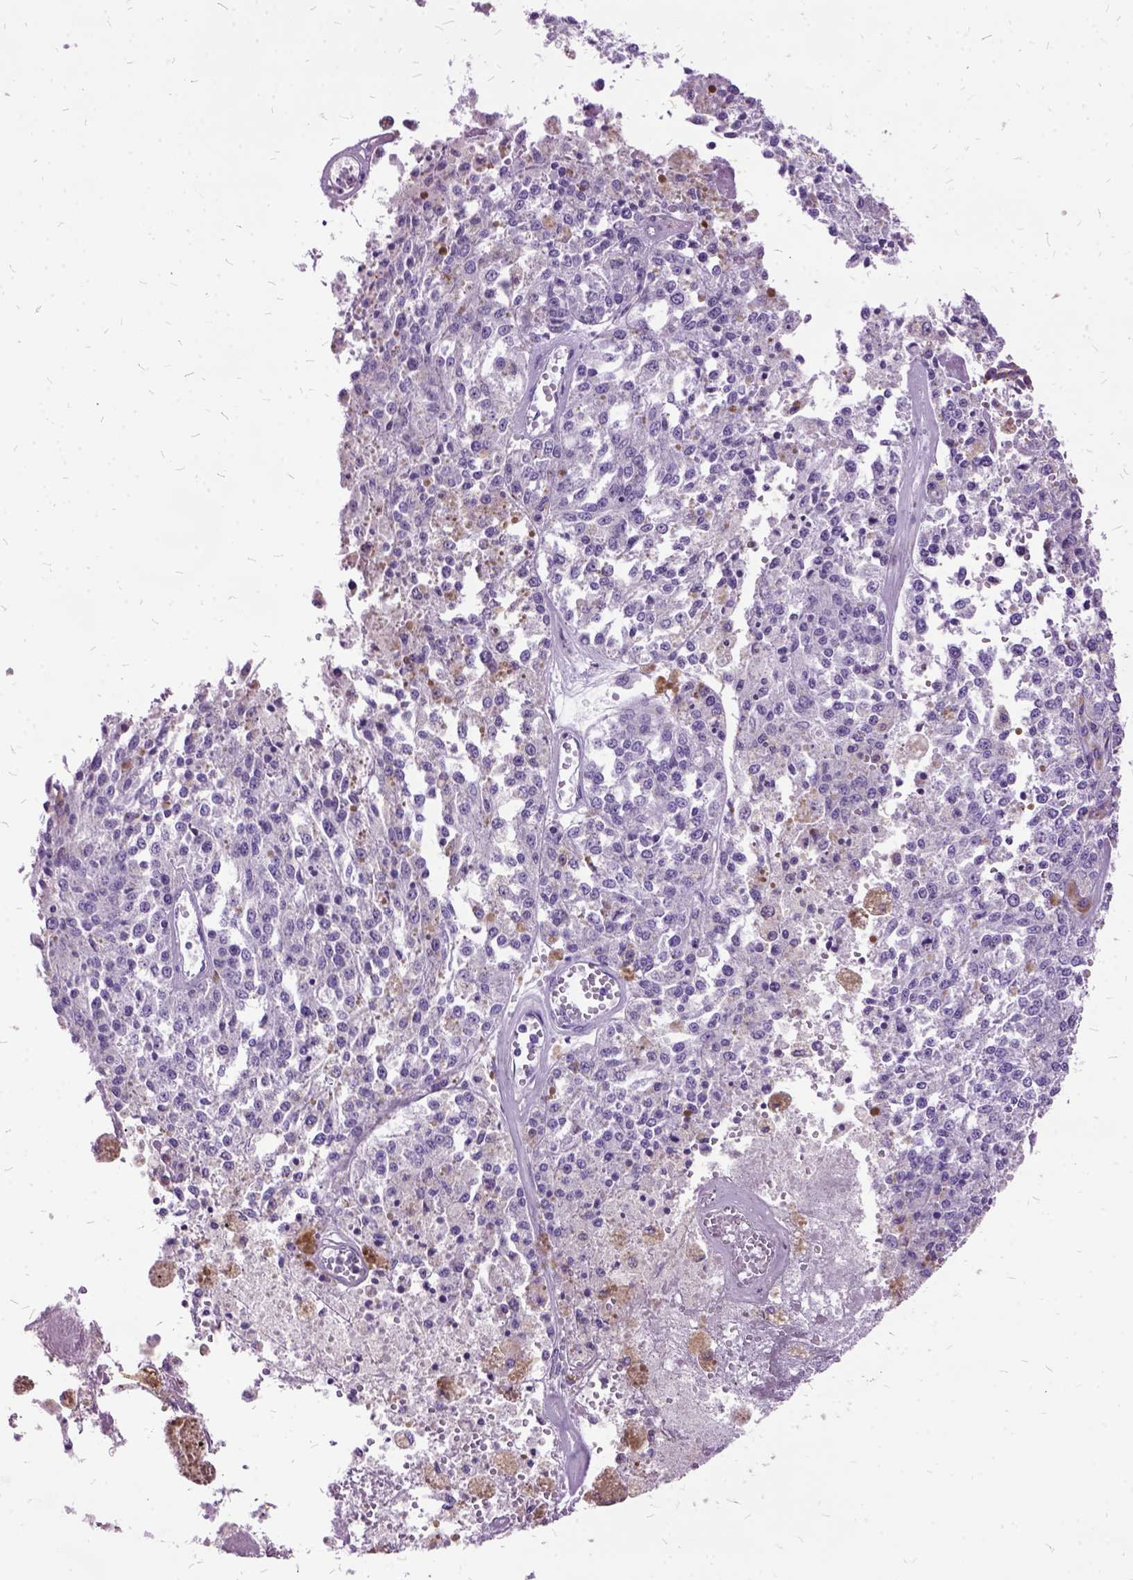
{"staining": {"intensity": "negative", "quantity": "none", "location": "none"}, "tissue": "melanoma", "cell_type": "Tumor cells", "image_type": "cancer", "snomed": [{"axis": "morphology", "description": "Malignant melanoma, Metastatic site"}, {"axis": "topography", "description": "Lymph node"}], "caption": "IHC photomicrograph of melanoma stained for a protein (brown), which reveals no staining in tumor cells.", "gene": "MME", "patient": {"sex": "female", "age": 64}}